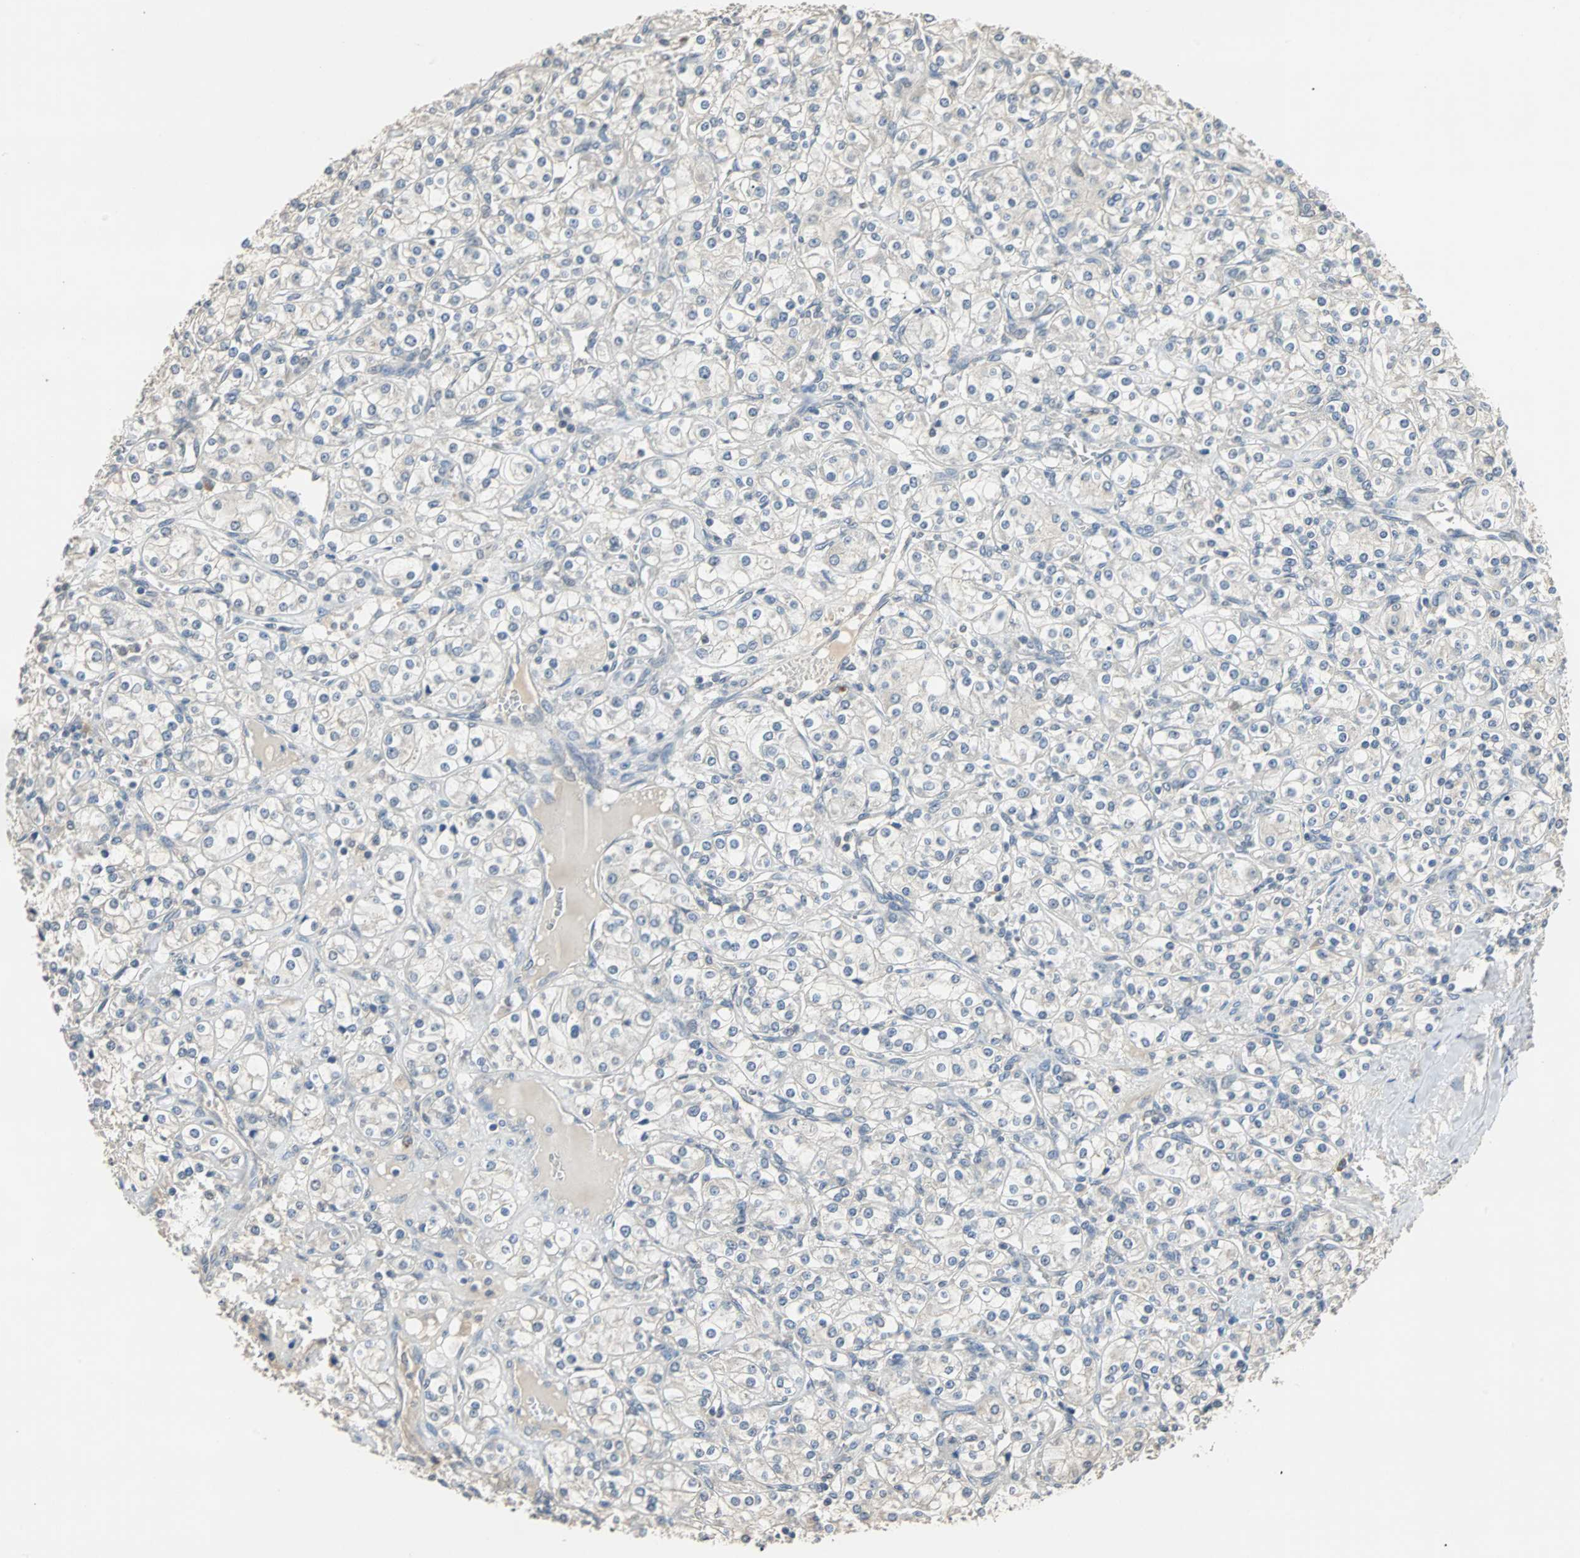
{"staining": {"intensity": "negative", "quantity": "none", "location": "none"}, "tissue": "renal cancer", "cell_type": "Tumor cells", "image_type": "cancer", "snomed": [{"axis": "morphology", "description": "Adenocarcinoma, NOS"}, {"axis": "topography", "description": "Kidney"}], "caption": "This is an immunohistochemistry (IHC) histopathology image of human renal cancer (adenocarcinoma). There is no expression in tumor cells.", "gene": "ABHD2", "patient": {"sex": "male", "age": 77}}